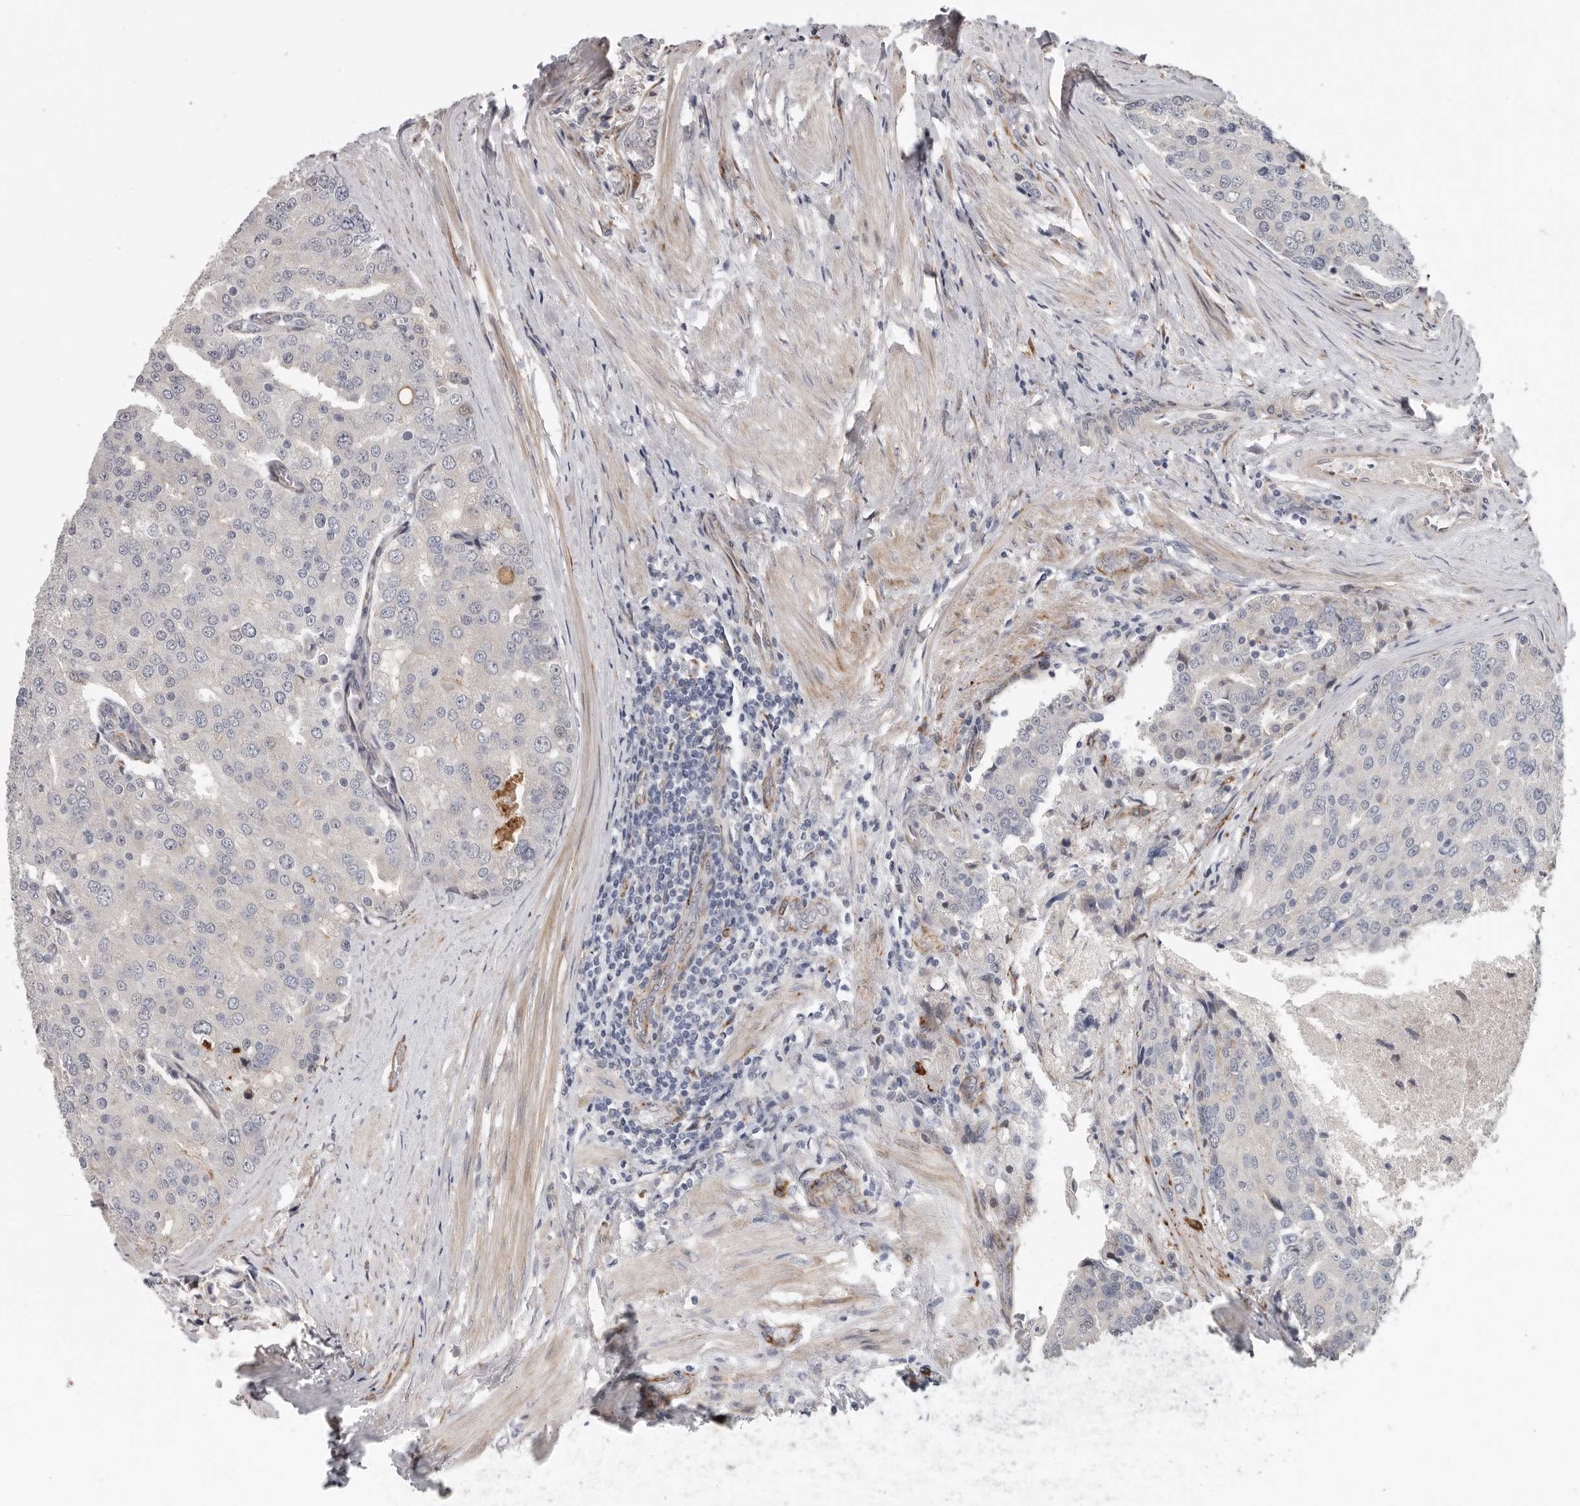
{"staining": {"intensity": "moderate", "quantity": "25%-75%", "location": "cytoplasmic/membranous"}, "tissue": "prostate cancer", "cell_type": "Tumor cells", "image_type": "cancer", "snomed": [{"axis": "morphology", "description": "Adenocarcinoma, High grade"}, {"axis": "topography", "description": "Prostate"}], "caption": "High-grade adenocarcinoma (prostate) stained with a protein marker demonstrates moderate staining in tumor cells.", "gene": "ATXN3L", "patient": {"sex": "male", "age": 50}}